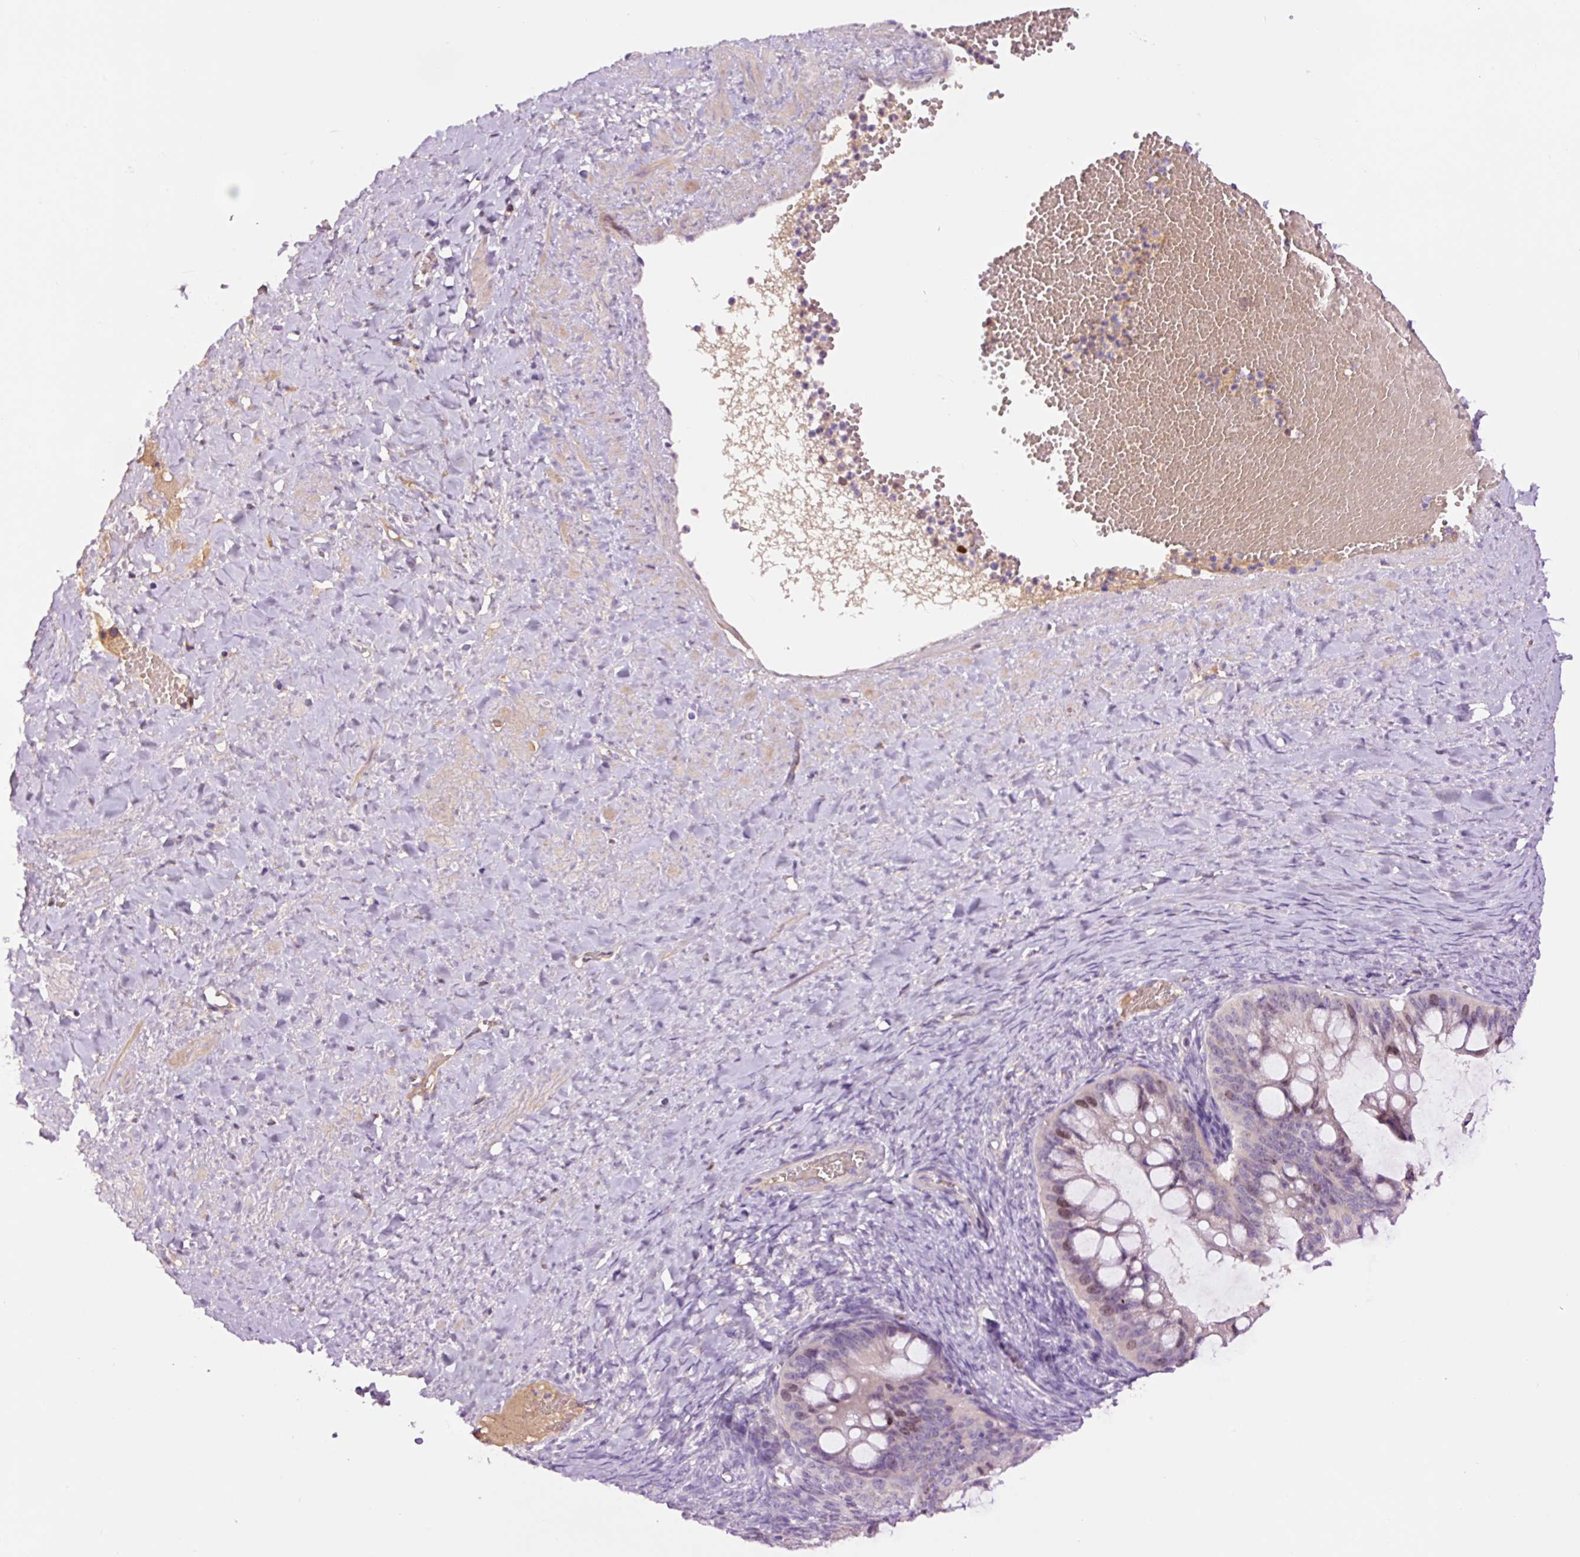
{"staining": {"intensity": "moderate", "quantity": "<25%", "location": "nuclear"}, "tissue": "ovarian cancer", "cell_type": "Tumor cells", "image_type": "cancer", "snomed": [{"axis": "morphology", "description": "Cystadenocarcinoma, mucinous, NOS"}, {"axis": "topography", "description": "Ovary"}], "caption": "An image showing moderate nuclear staining in about <25% of tumor cells in mucinous cystadenocarcinoma (ovarian), as visualized by brown immunohistochemical staining.", "gene": "DPPA4", "patient": {"sex": "female", "age": 73}}